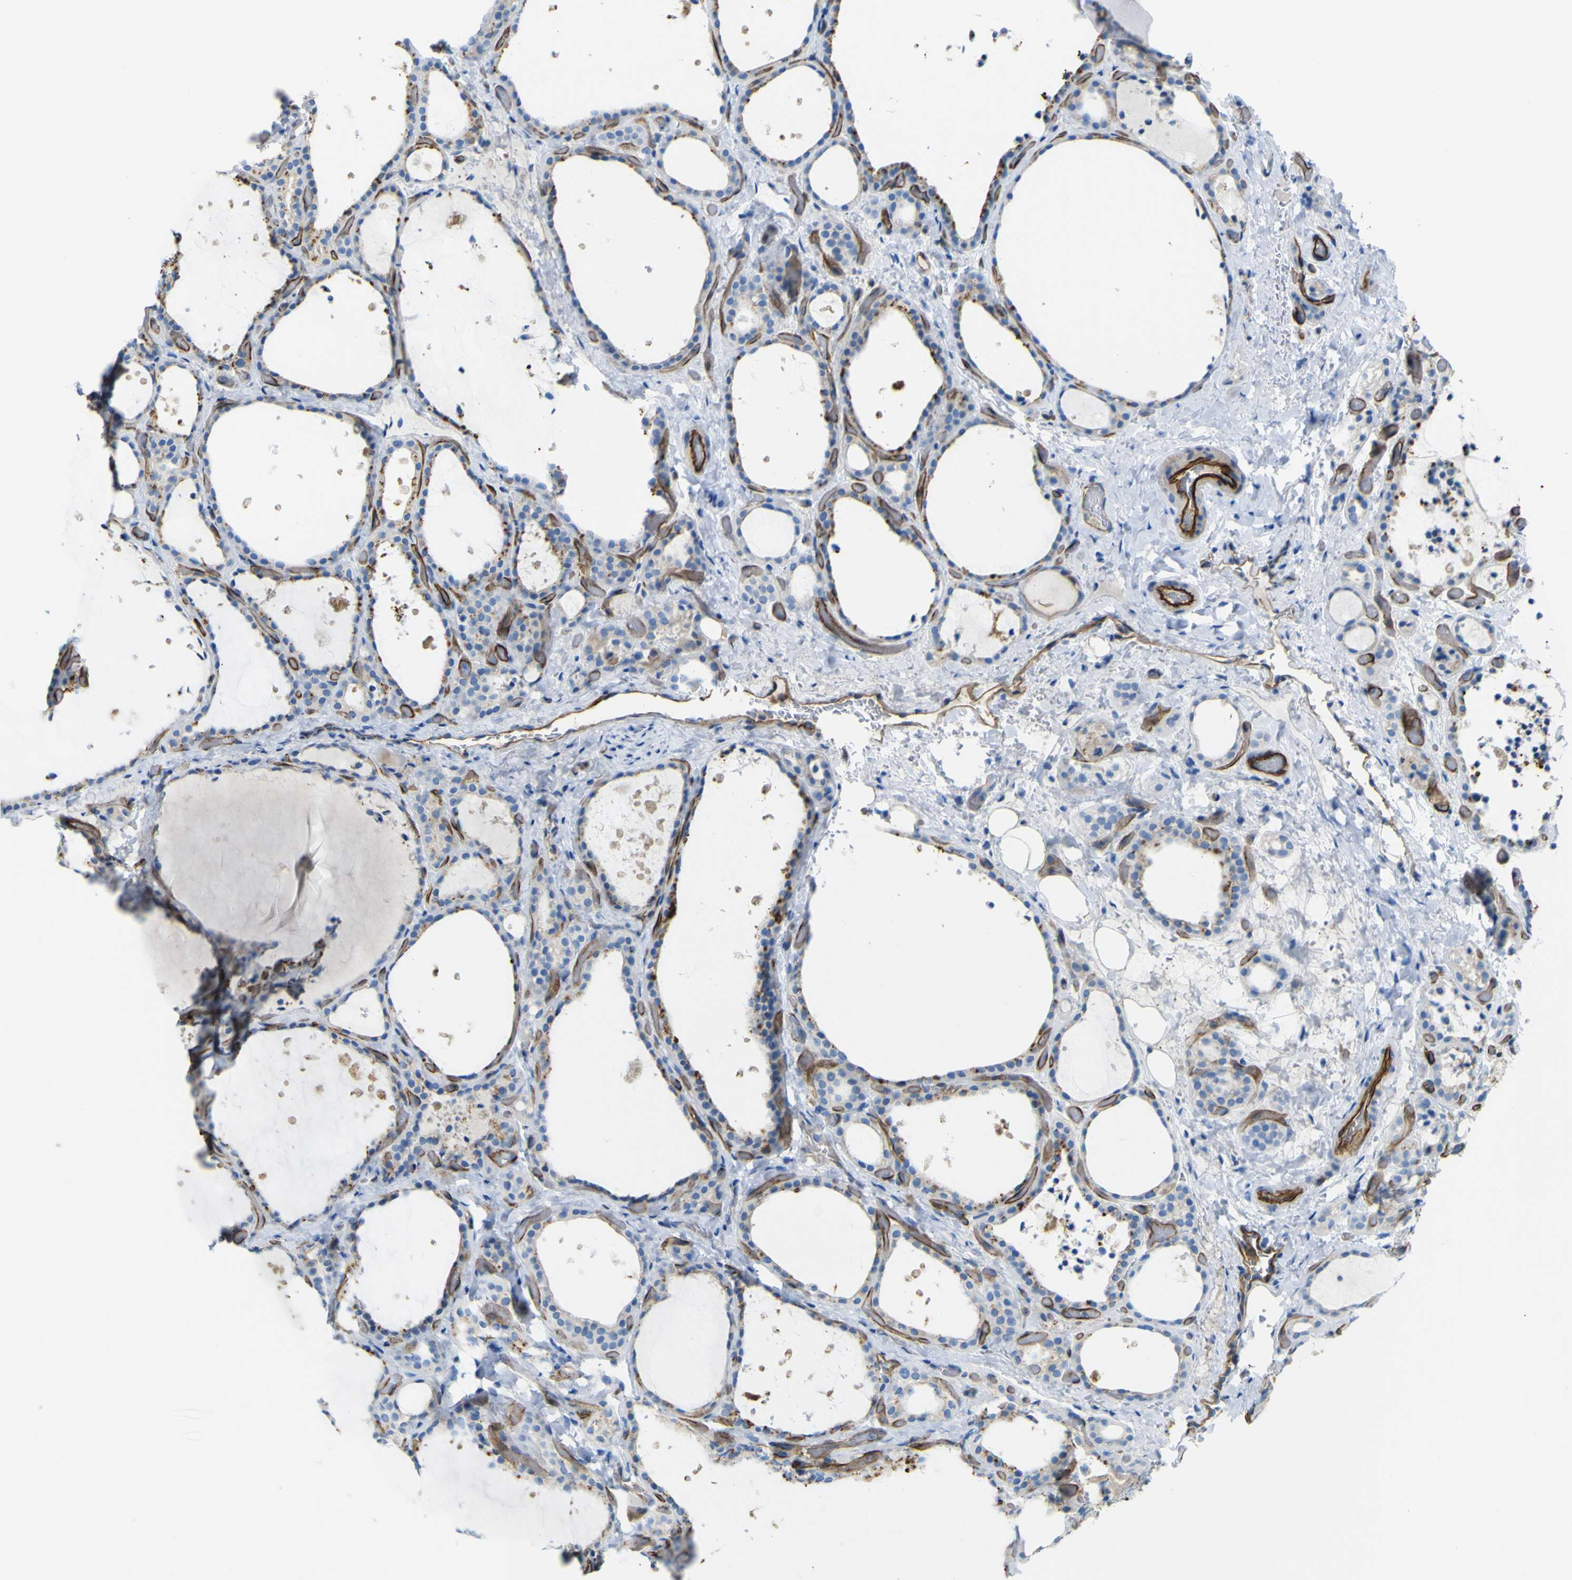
{"staining": {"intensity": "negative", "quantity": "none", "location": "none"}, "tissue": "thyroid gland", "cell_type": "Glandular cells", "image_type": "normal", "snomed": [{"axis": "morphology", "description": "Normal tissue, NOS"}, {"axis": "topography", "description": "Thyroid gland"}], "caption": "Human thyroid gland stained for a protein using immunohistochemistry (IHC) reveals no positivity in glandular cells.", "gene": "CD93", "patient": {"sex": "female", "age": 44}}